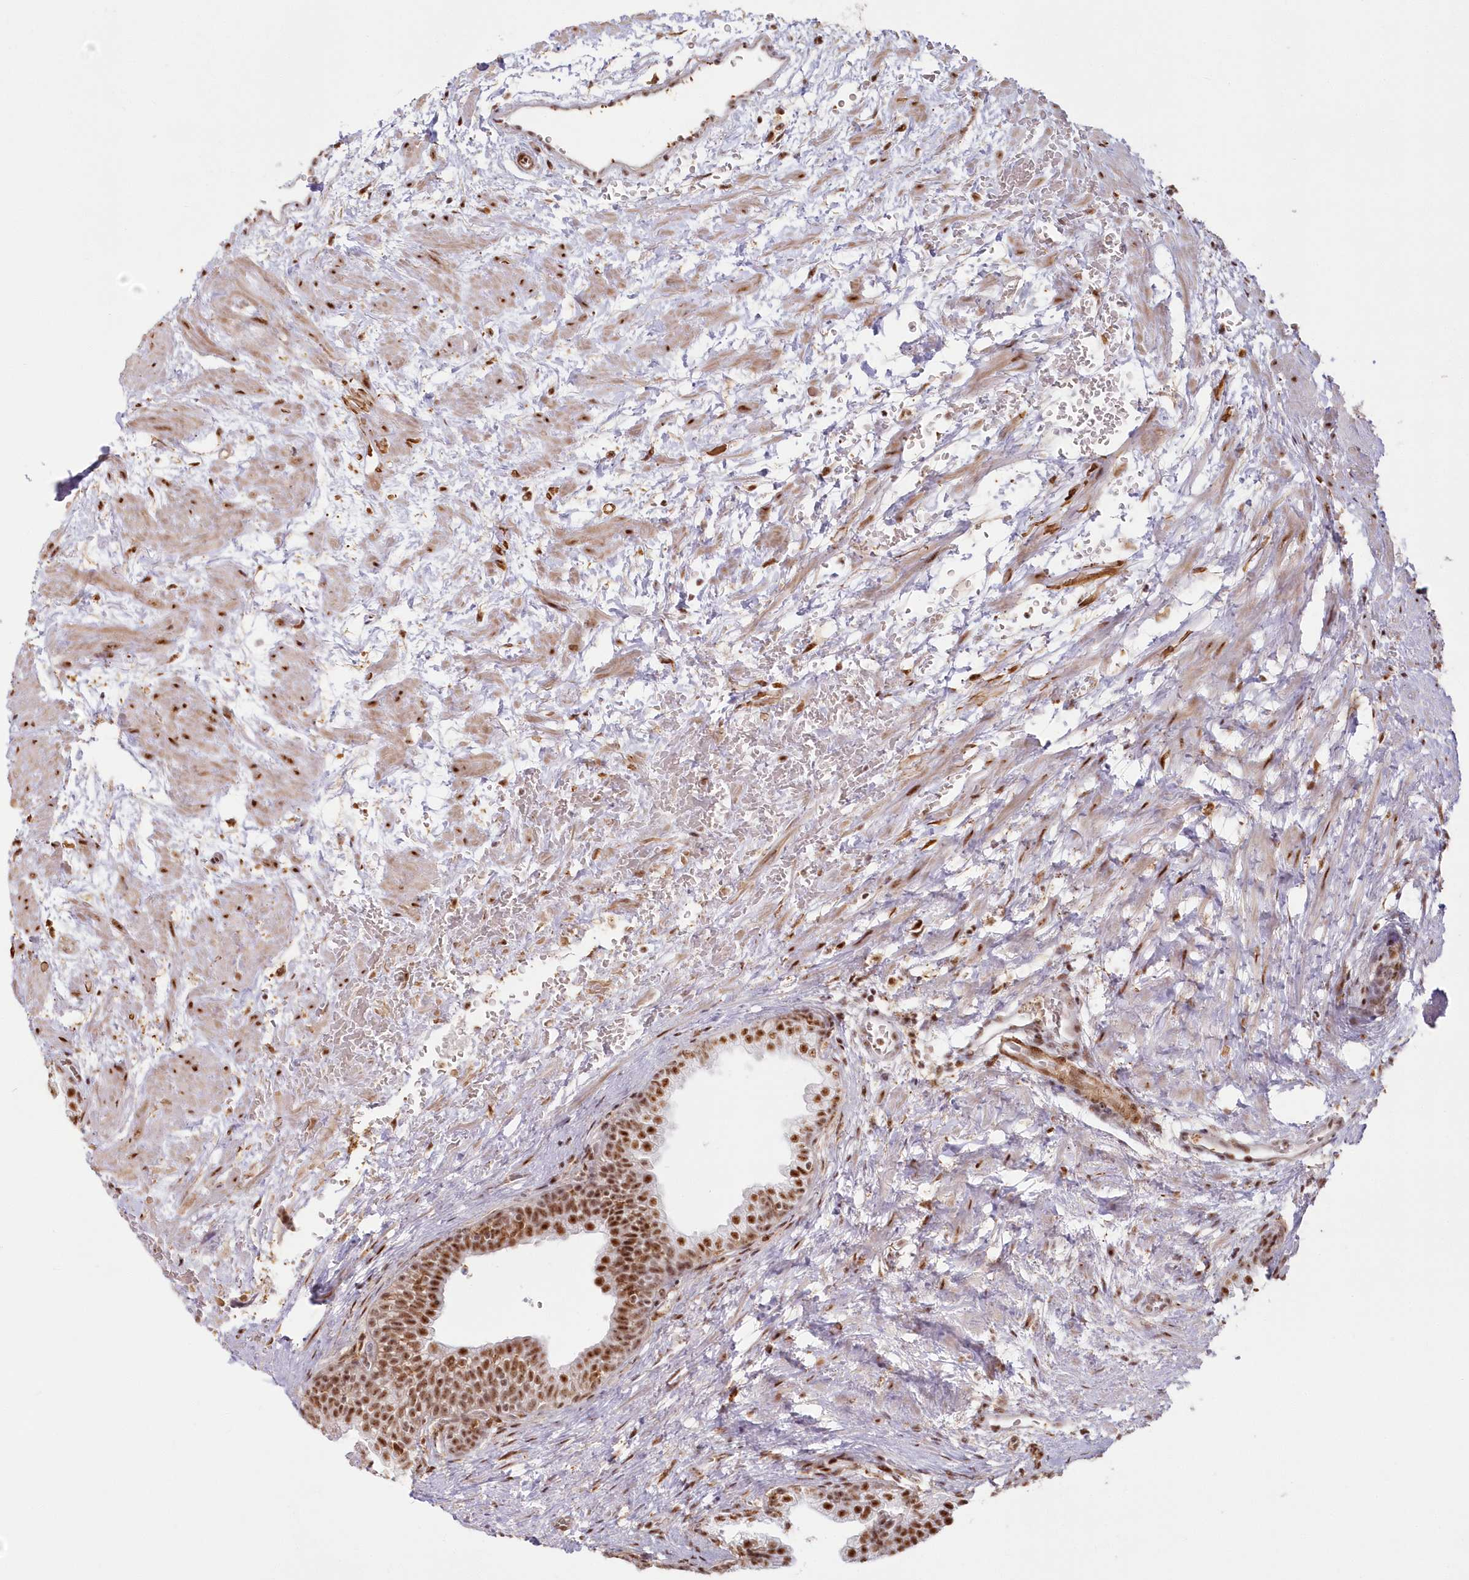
{"staining": {"intensity": "strong", "quantity": ">75%", "location": "nuclear"}, "tissue": "prostate", "cell_type": "Glandular cells", "image_type": "normal", "snomed": [{"axis": "morphology", "description": "Normal tissue, NOS"}, {"axis": "topography", "description": "Prostate"}], "caption": "This is a histology image of immunohistochemistry staining of benign prostate, which shows strong expression in the nuclear of glandular cells.", "gene": "DDX46", "patient": {"sex": "male", "age": 48}}